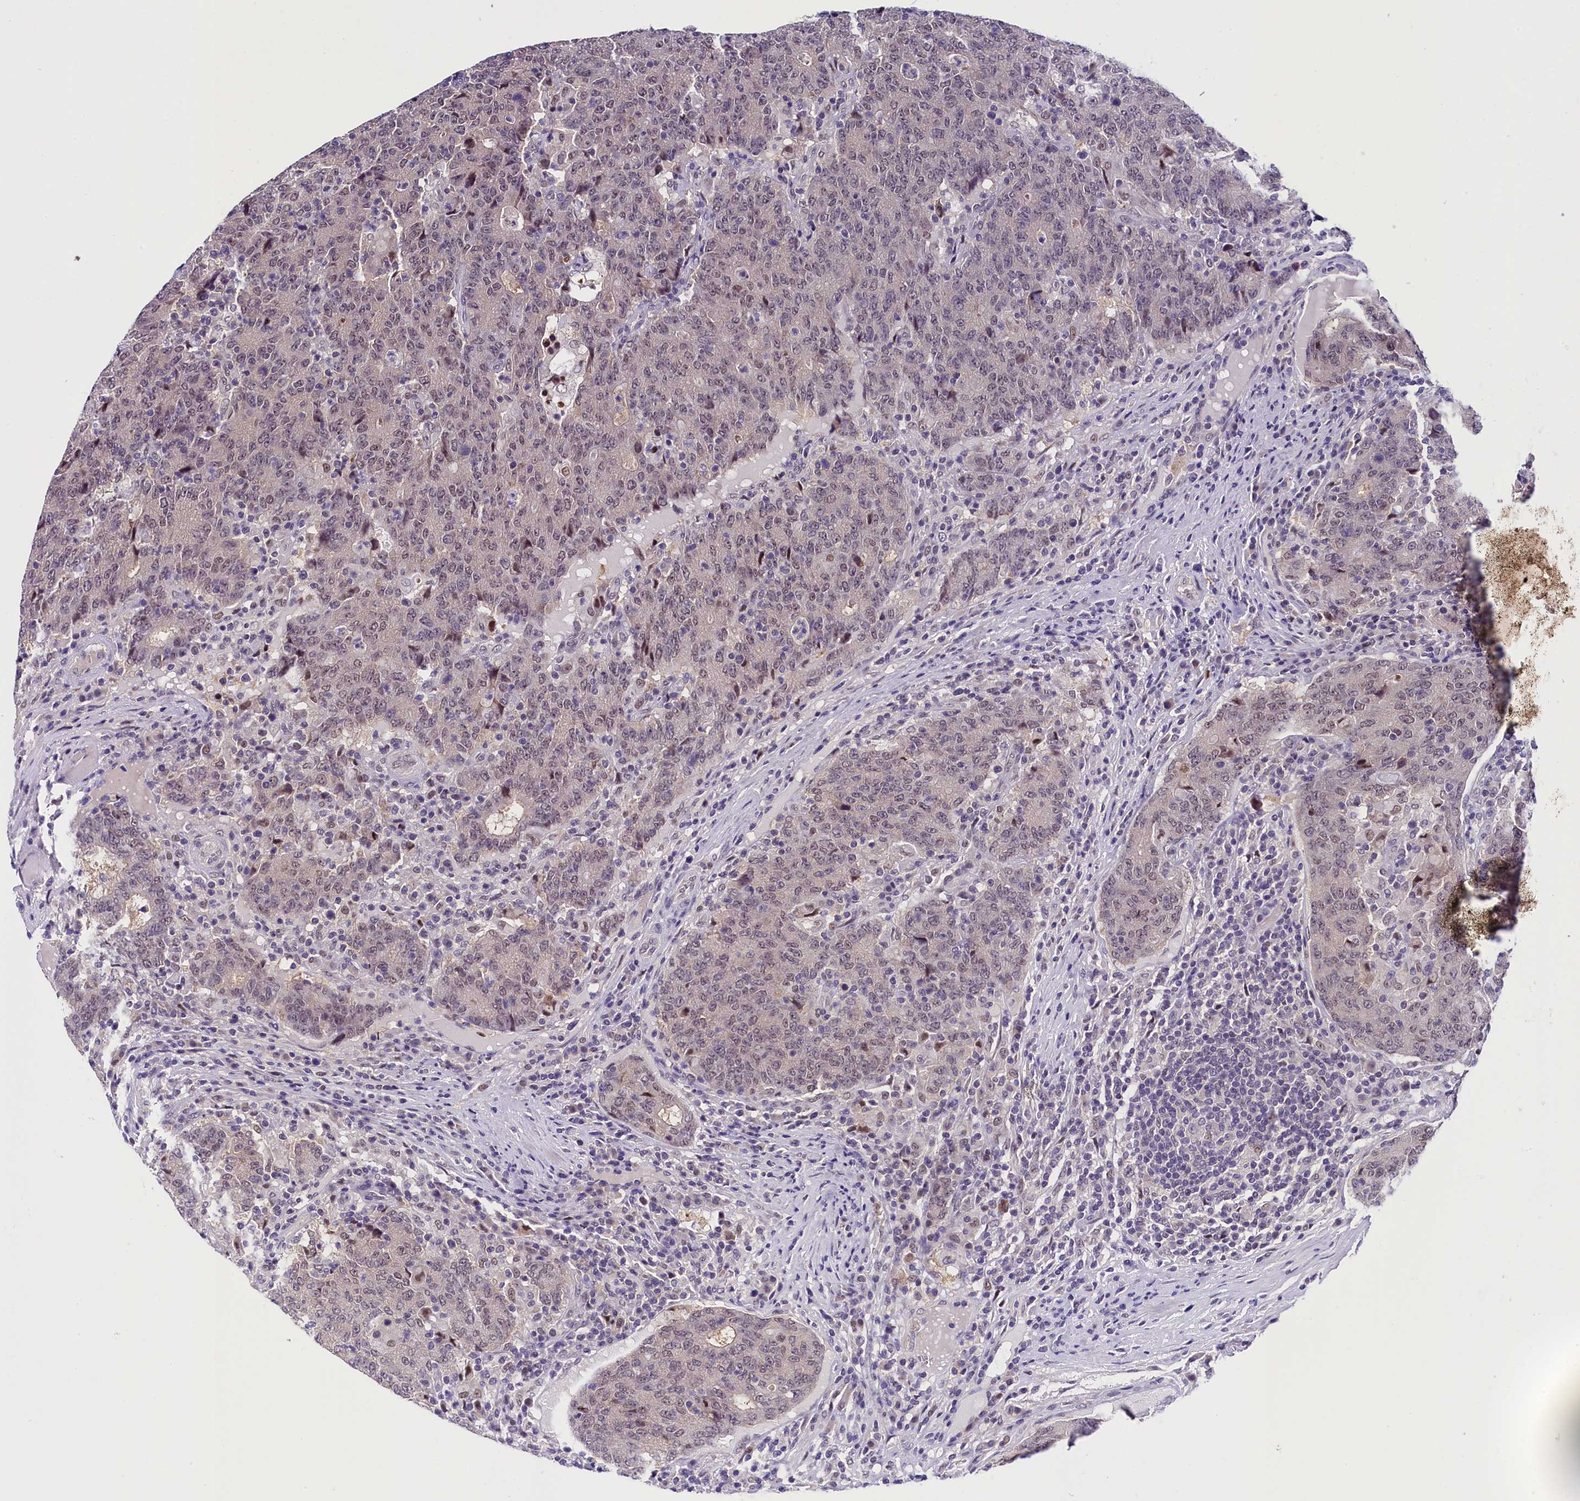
{"staining": {"intensity": "weak", "quantity": ">75%", "location": "nuclear"}, "tissue": "colorectal cancer", "cell_type": "Tumor cells", "image_type": "cancer", "snomed": [{"axis": "morphology", "description": "Adenocarcinoma, NOS"}, {"axis": "topography", "description": "Colon"}], "caption": "Immunohistochemistry (IHC) of human colorectal cancer shows low levels of weak nuclear expression in about >75% of tumor cells. The protein is stained brown, and the nuclei are stained in blue (DAB (3,3'-diaminobenzidine) IHC with brightfield microscopy, high magnification).", "gene": "IQCN", "patient": {"sex": "female", "age": 75}}